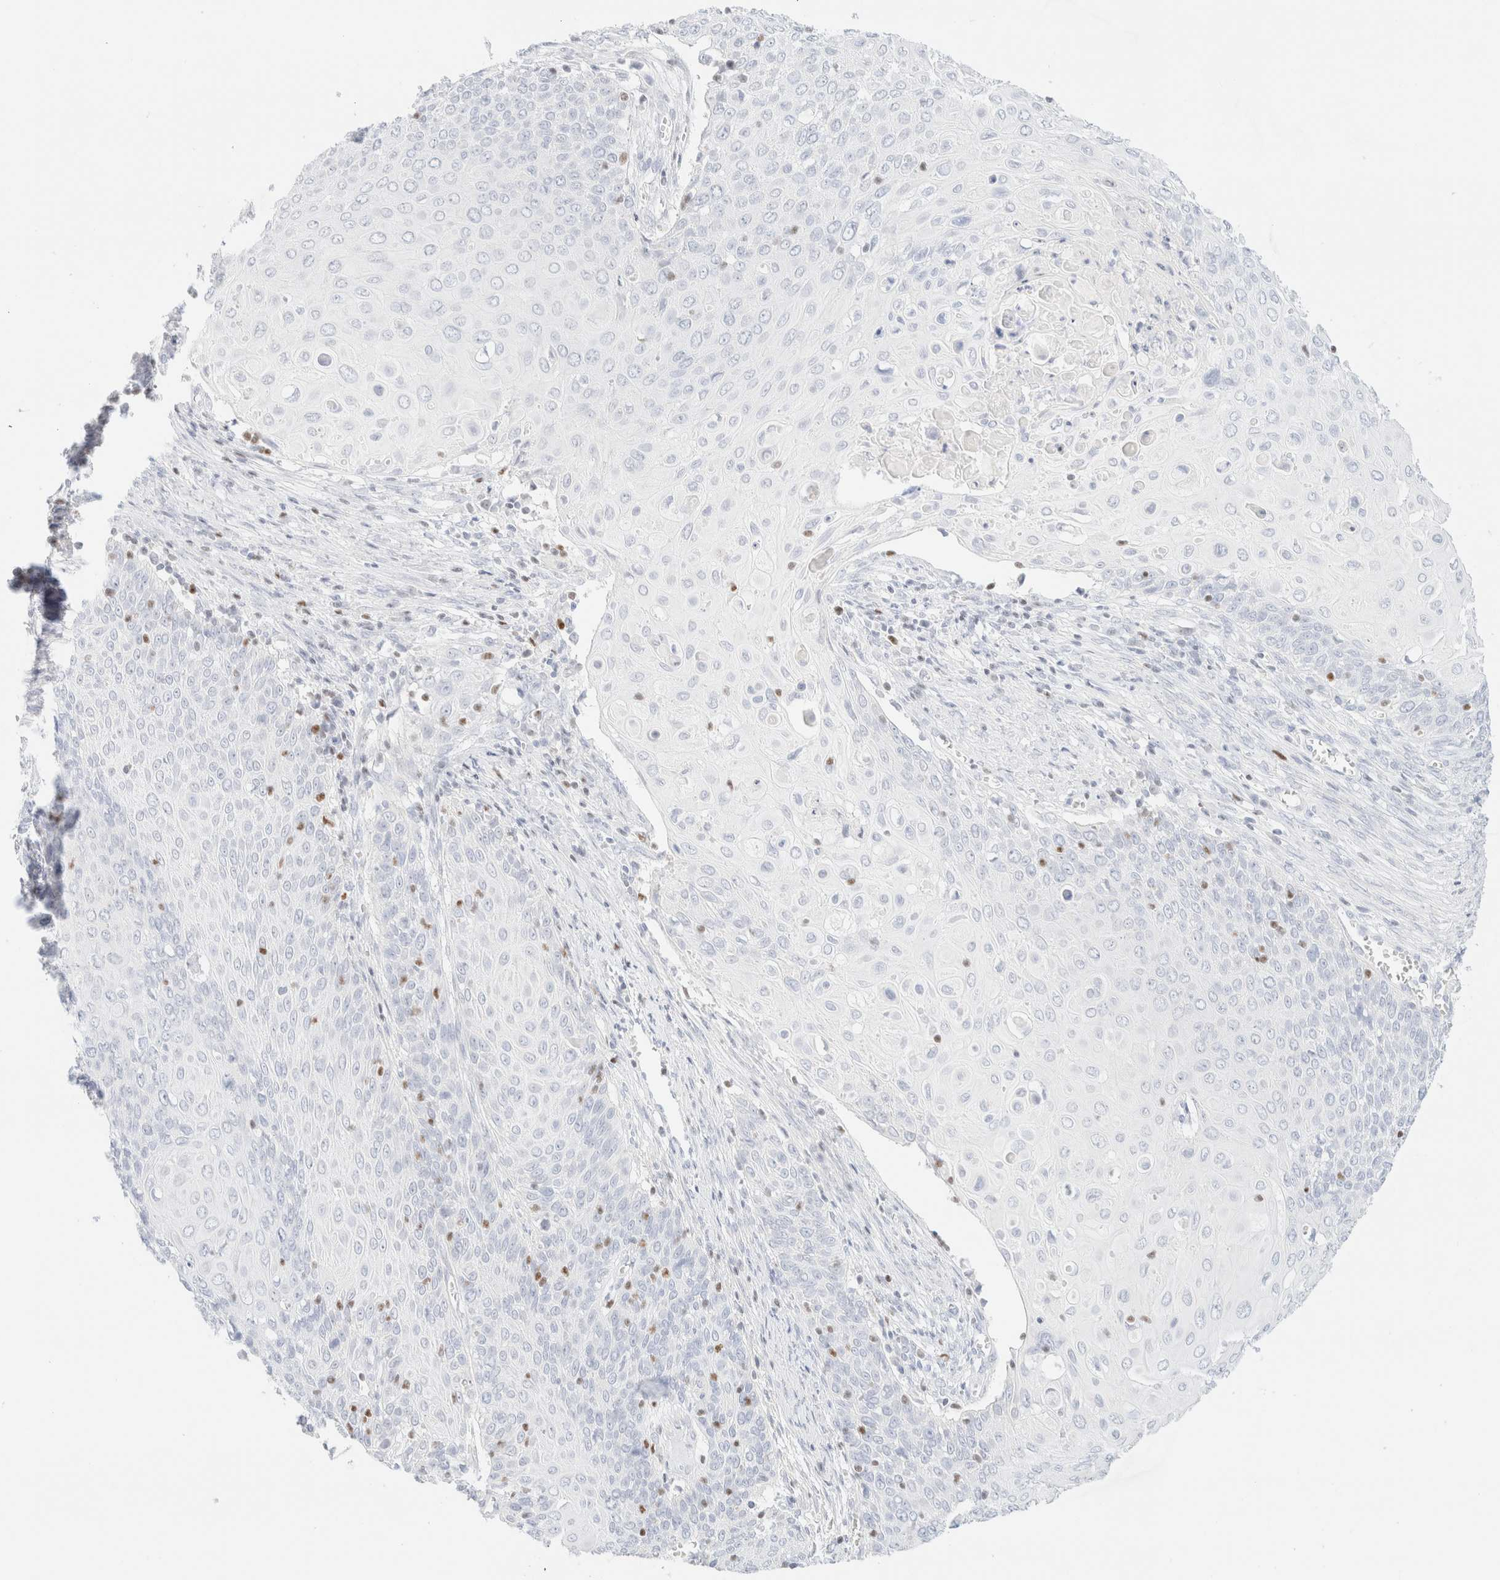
{"staining": {"intensity": "negative", "quantity": "none", "location": "none"}, "tissue": "cervical cancer", "cell_type": "Tumor cells", "image_type": "cancer", "snomed": [{"axis": "morphology", "description": "Squamous cell carcinoma, NOS"}, {"axis": "topography", "description": "Cervix"}], "caption": "High magnification brightfield microscopy of squamous cell carcinoma (cervical) stained with DAB (brown) and counterstained with hematoxylin (blue): tumor cells show no significant expression.", "gene": "IKZF3", "patient": {"sex": "female", "age": 39}}